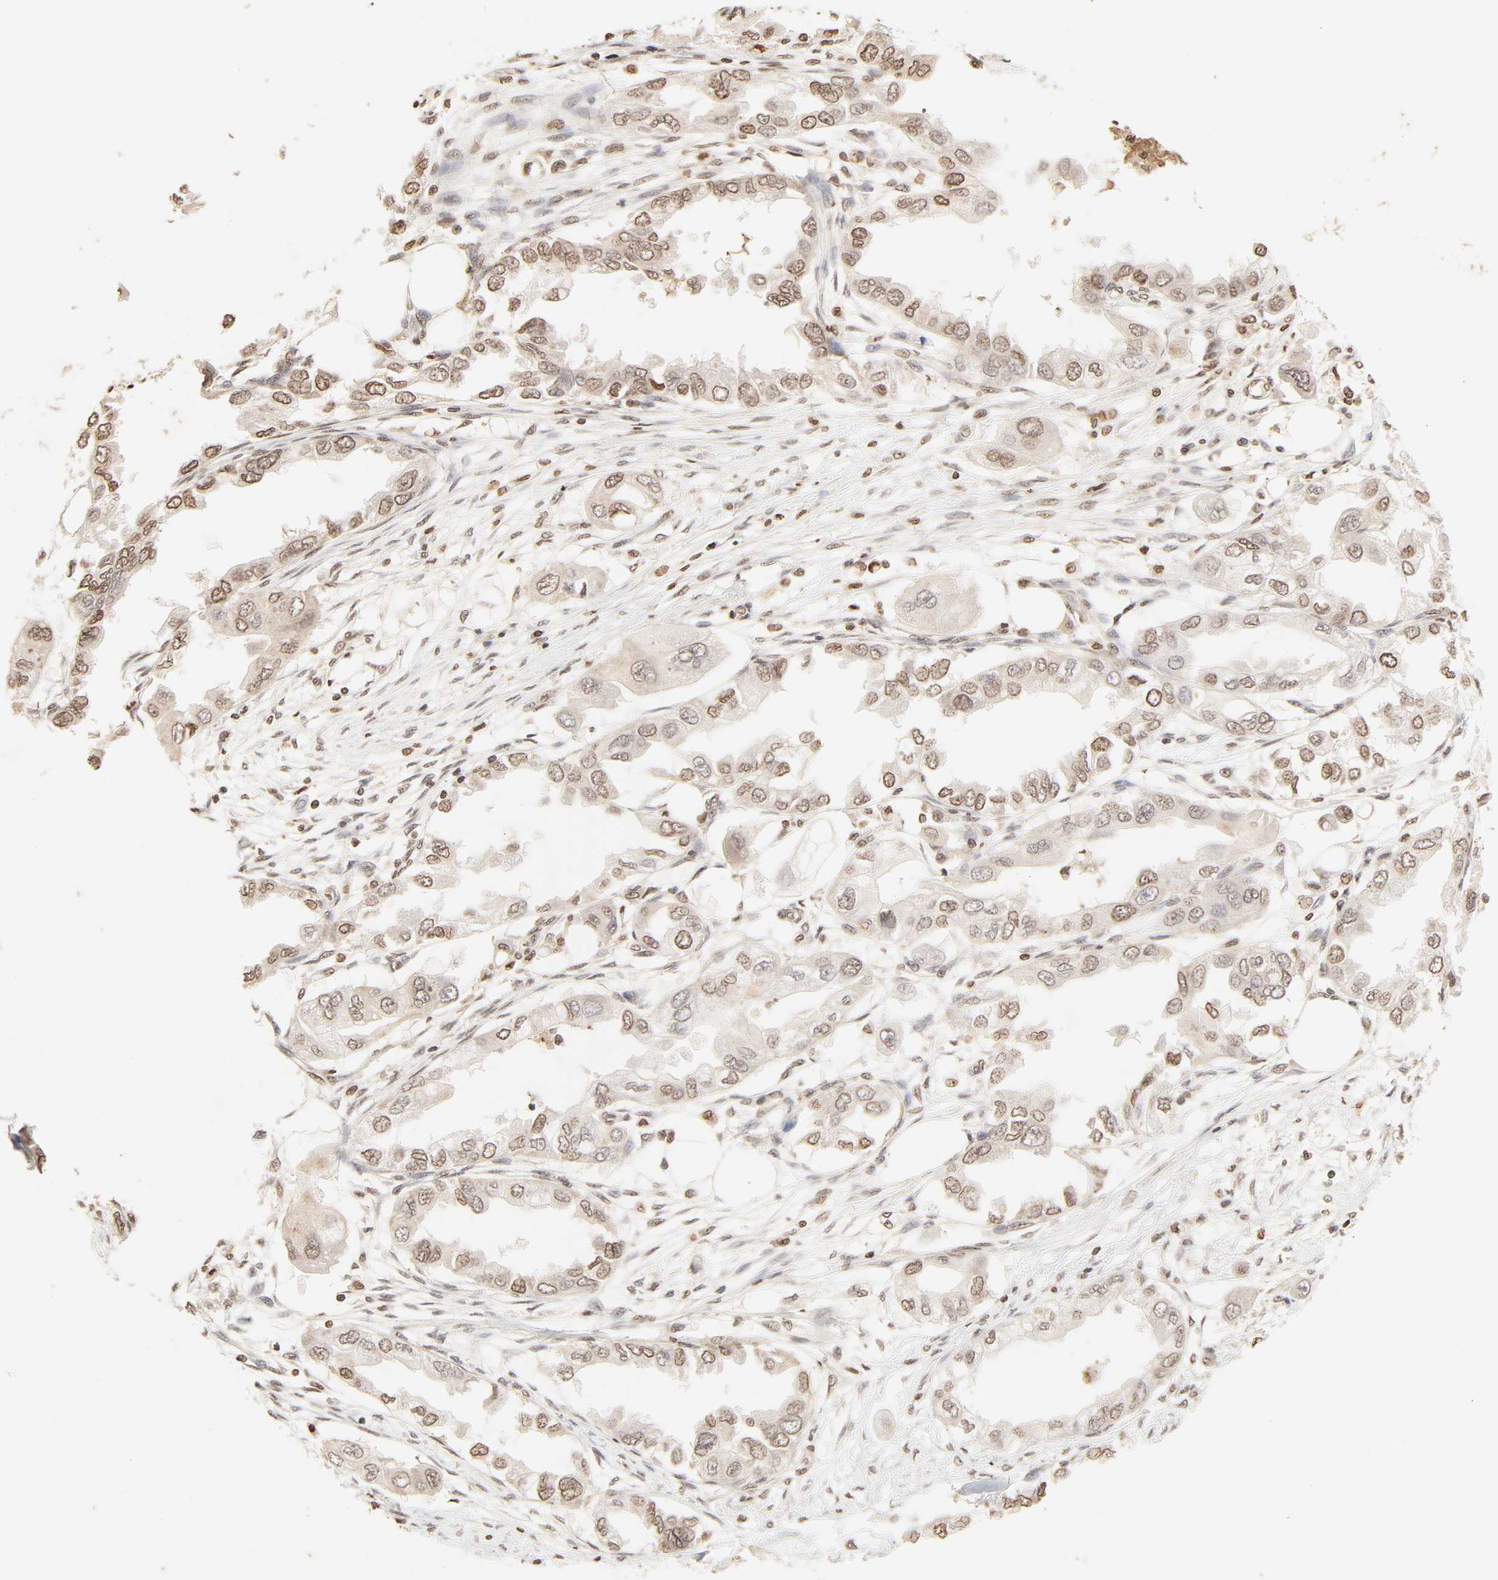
{"staining": {"intensity": "moderate", "quantity": ">75%", "location": "cytoplasmic/membranous,nuclear"}, "tissue": "endometrial cancer", "cell_type": "Tumor cells", "image_type": "cancer", "snomed": [{"axis": "morphology", "description": "Adenocarcinoma, NOS"}, {"axis": "topography", "description": "Endometrium"}], "caption": "A brown stain shows moderate cytoplasmic/membranous and nuclear expression of a protein in human endometrial cancer tumor cells. (Stains: DAB (3,3'-diaminobenzidine) in brown, nuclei in blue, Microscopy: brightfield microscopy at high magnification).", "gene": "TBL1X", "patient": {"sex": "female", "age": 67}}